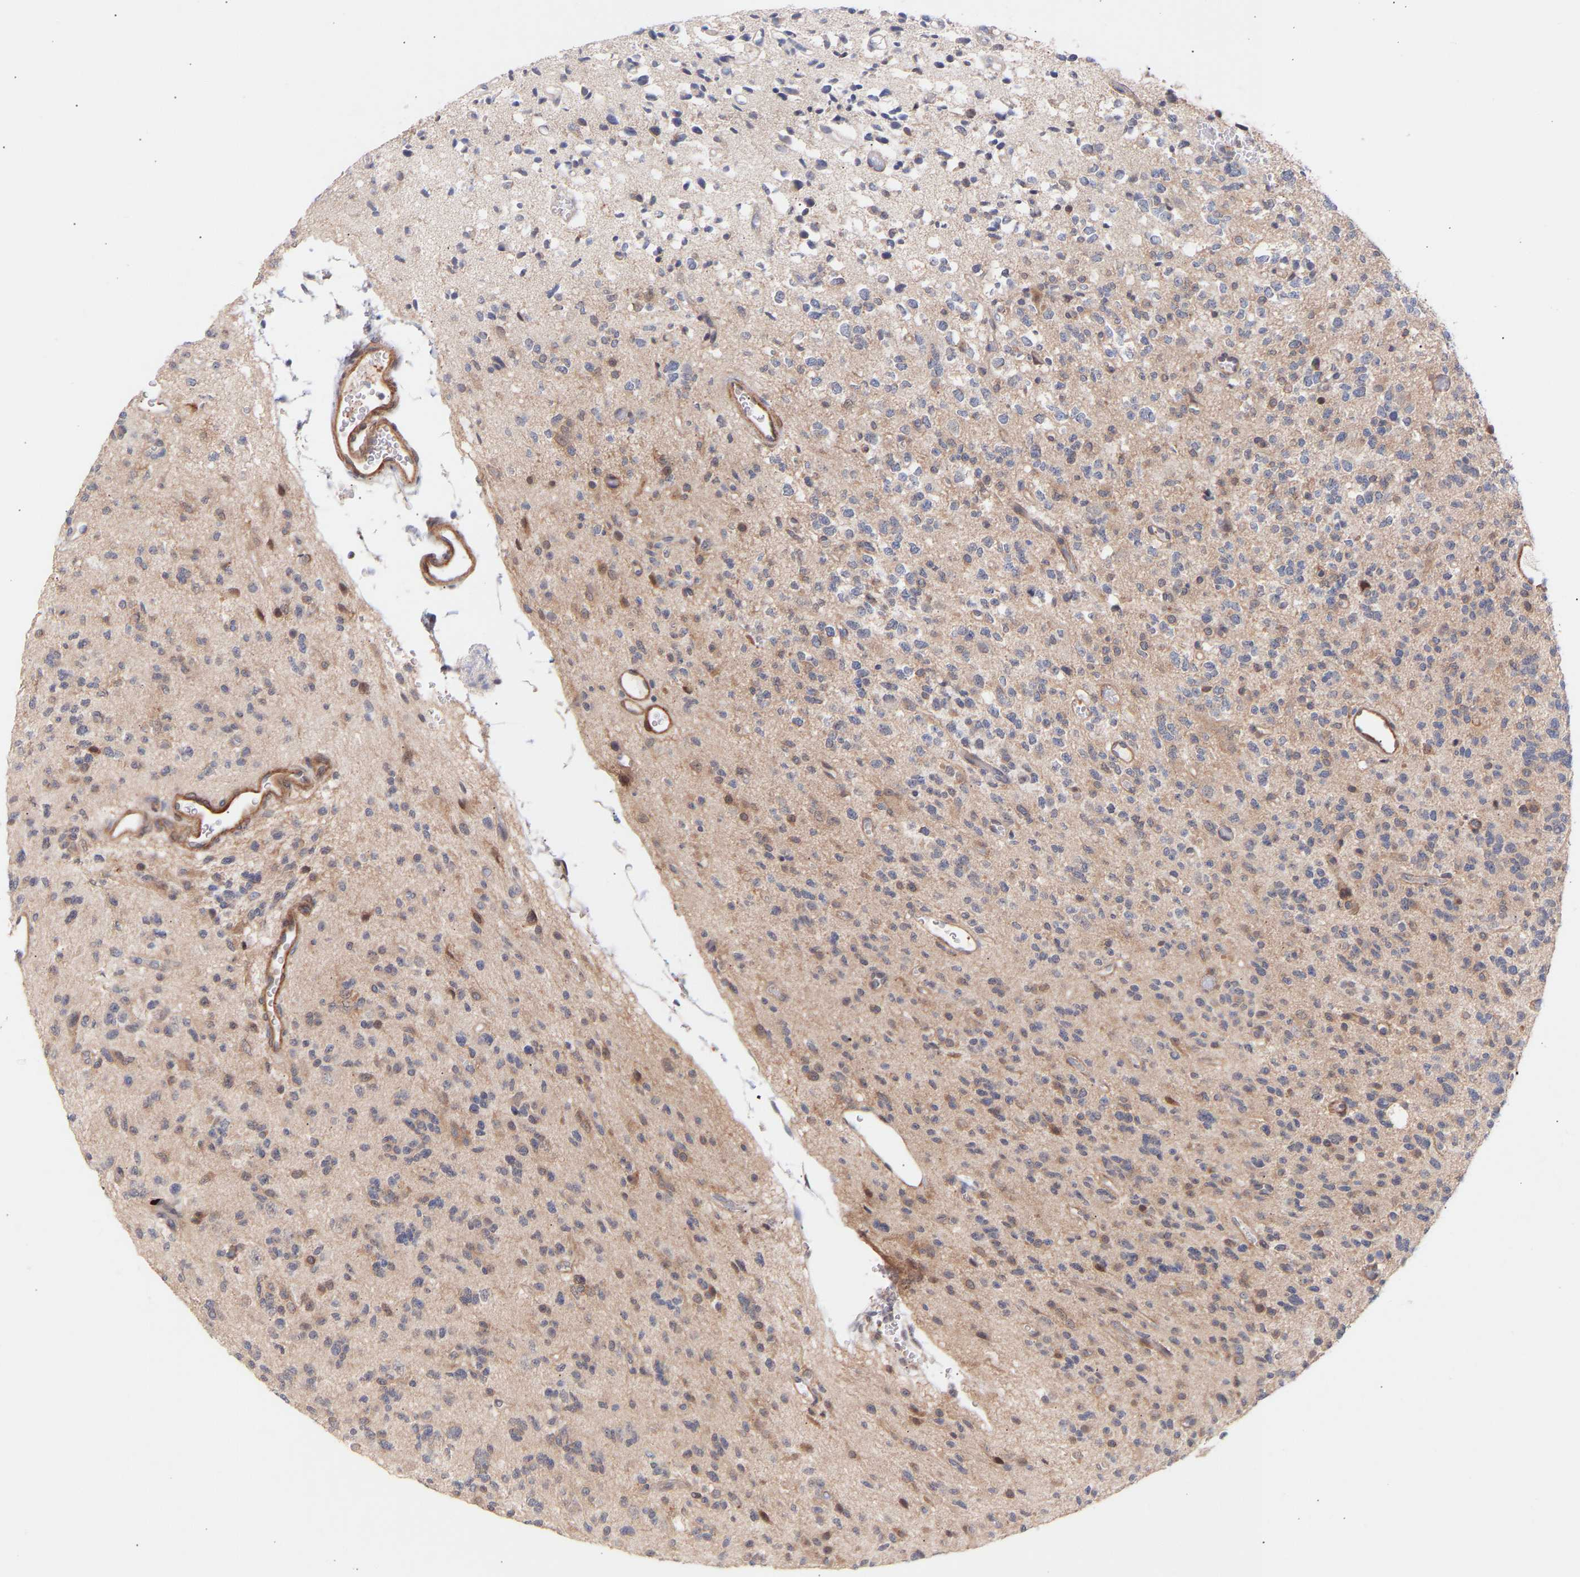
{"staining": {"intensity": "weak", "quantity": "25%-75%", "location": "cytoplasmic/membranous"}, "tissue": "glioma", "cell_type": "Tumor cells", "image_type": "cancer", "snomed": [{"axis": "morphology", "description": "Glioma, malignant, Low grade"}, {"axis": "topography", "description": "Brain"}], "caption": "Glioma stained with DAB (3,3'-diaminobenzidine) immunohistochemistry shows low levels of weak cytoplasmic/membranous expression in approximately 25%-75% of tumor cells.", "gene": "PDLIM5", "patient": {"sex": "male", "age": 38}}